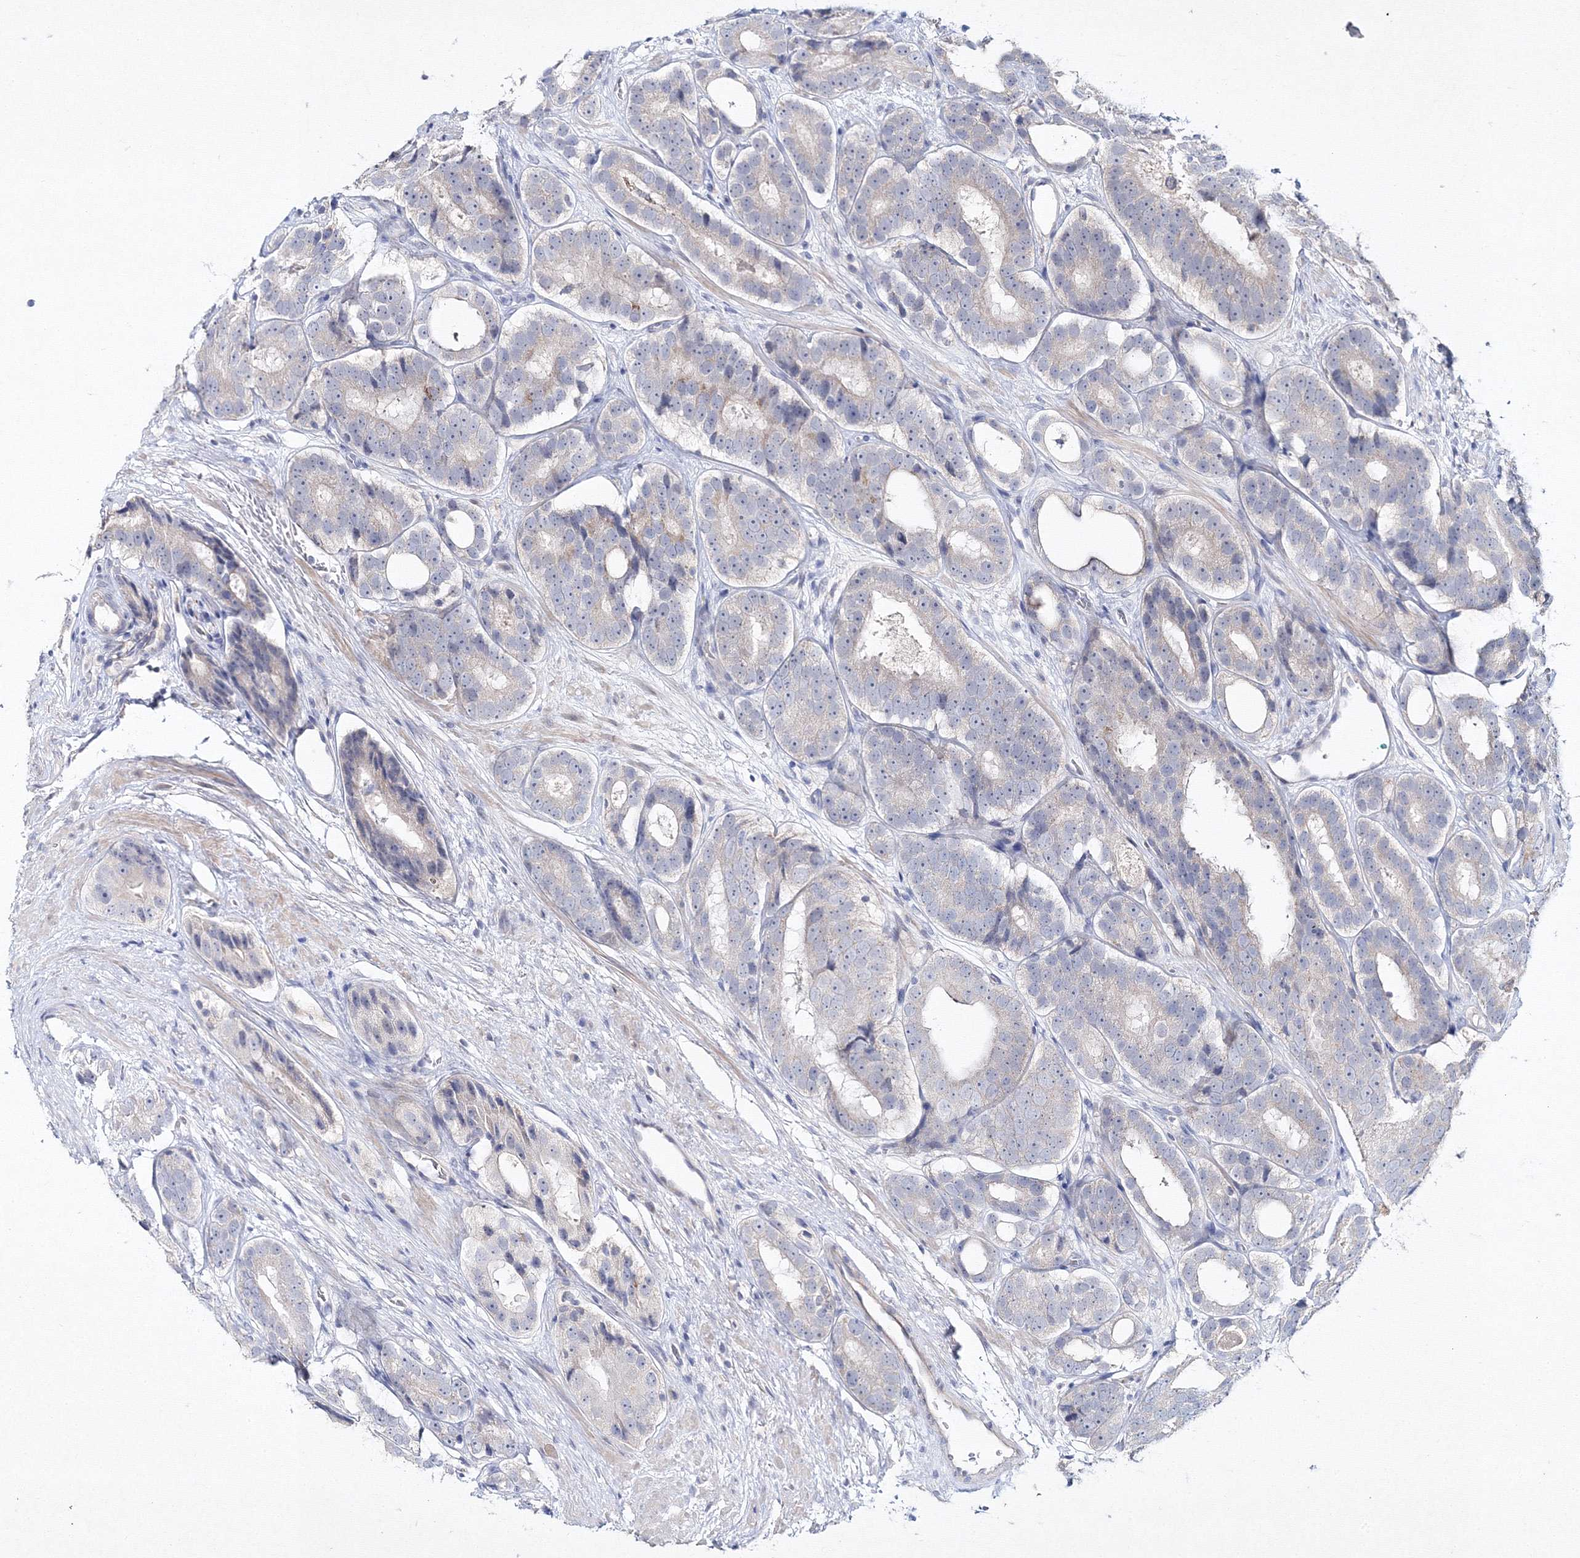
{"staining": {"intensity": "weak", "quantity": "<25%", "location": "cytoplasmic/membranous"}, "tissue": "prostate cancer", "cell_type": "Tumor cells", "image_type": "cancer", "snomed": [{"axis": "morphology", "description": "Adenocarcinoma, High grade"}, {"axis": "topography", "description": "Prostate"}], "caption": "IHC of prostate cancer reveals no positivity in tumor cells.", "gene": "NEU4", "patient": {"sex": "male", "age": 56}}